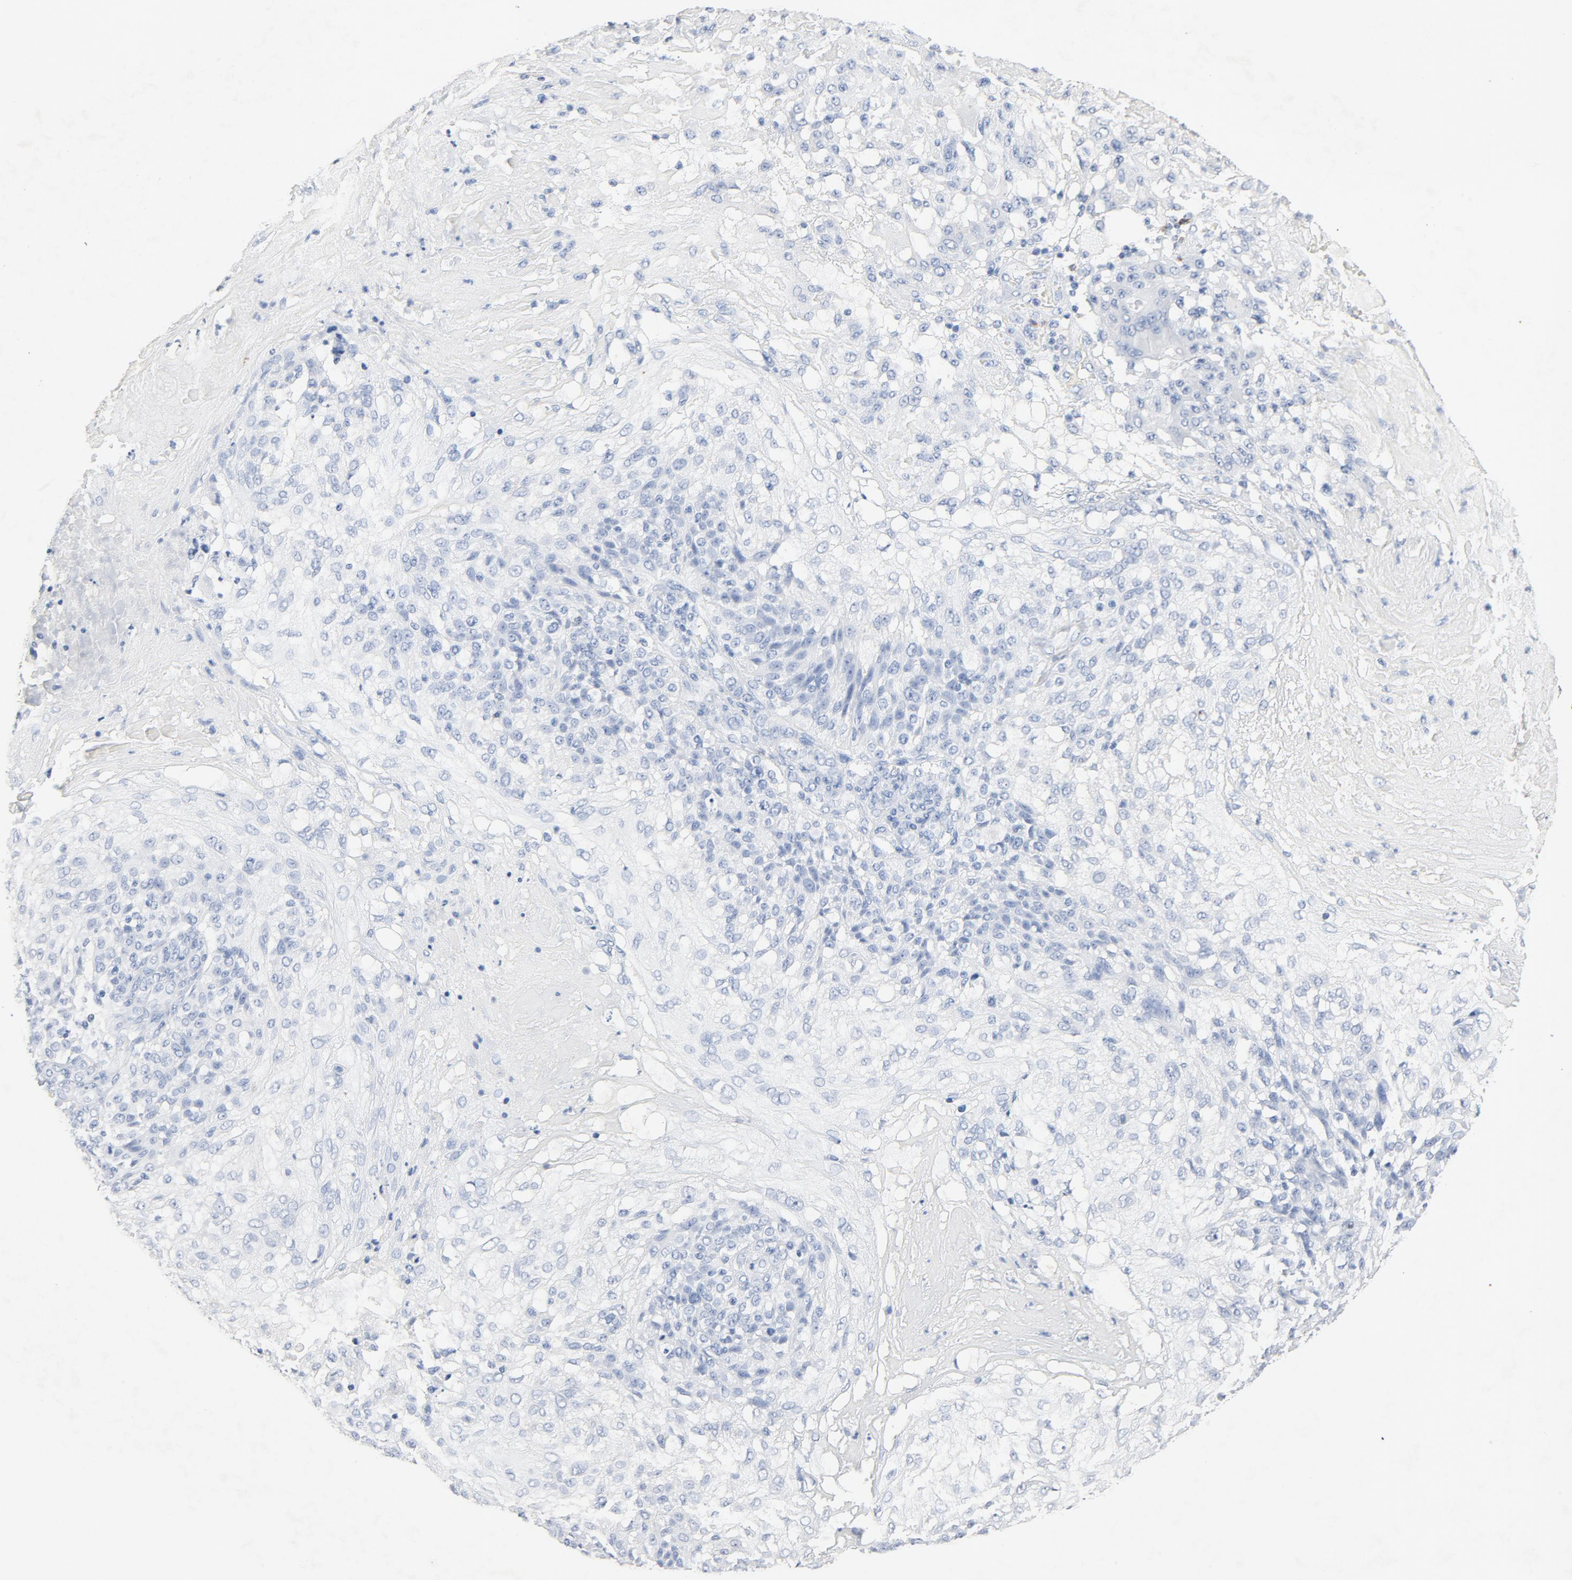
{"staining": {"intensity": "negative", "quantity": "none", "location": "none"}, "tissue": "skin cancer", "cell_type": "Tumor cells", "image_type": "cancer", "snomed": [{"axis": "morphology", "description": "Normal tissue, NOS"}, {"axis": "morphology", "description": "Squamous cell carcinoma, NOS"}, {"axis": "topography", "description": "Skin"}], "caption": "Immunohistochemistry histopathology image of neoplastic tissue: human skin squamous cell carcinoma stained with DAB (3,3'-diaminobenzidine) displays no significant protein positivity in tumor cells.", "gene": "PTPRB", "patient": {"sex": "female", "age": 83}}